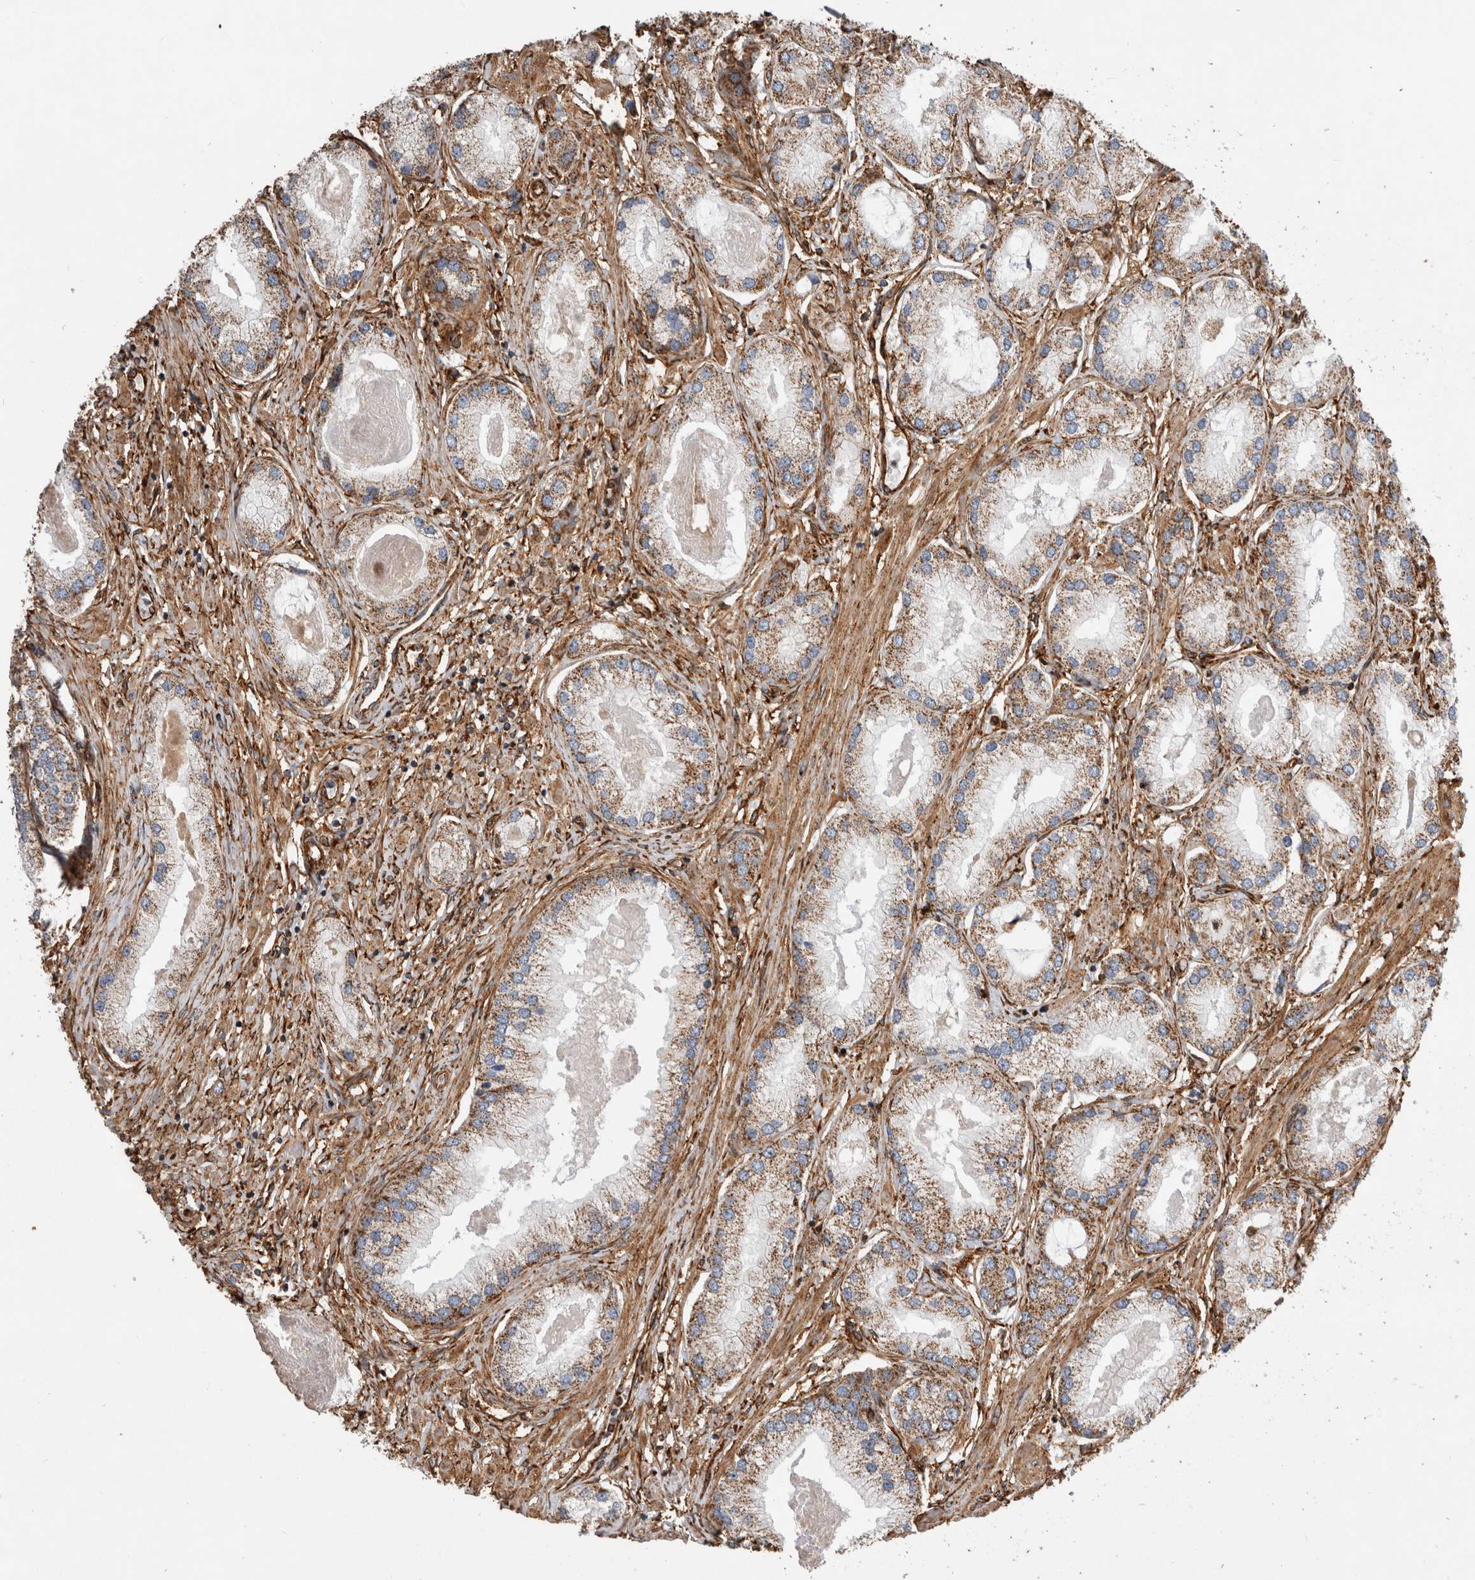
{"staining": {"intensity": "moderate", "quantity": ">75%", "location": "cytoplasmic/membranous"}, "tissue": "prostate cancer", "cell_type": "Tumor cells", "image_type": "cancer", "snomed": [{"axis": "morphology", "description": "Adenocarcinoma, Low grade"}, {"axis": "topography", "description": "Prostate"}], "caption": "An image showing moderate cytoplasmic/membranous staining in about >75% of tumor cells in adenocarcinoma (low-grade) (prostate), as visualized by brown immunohistochemical staining.", "gene": "ZNF397", "patient": {"sex": "male", "age": 62}}